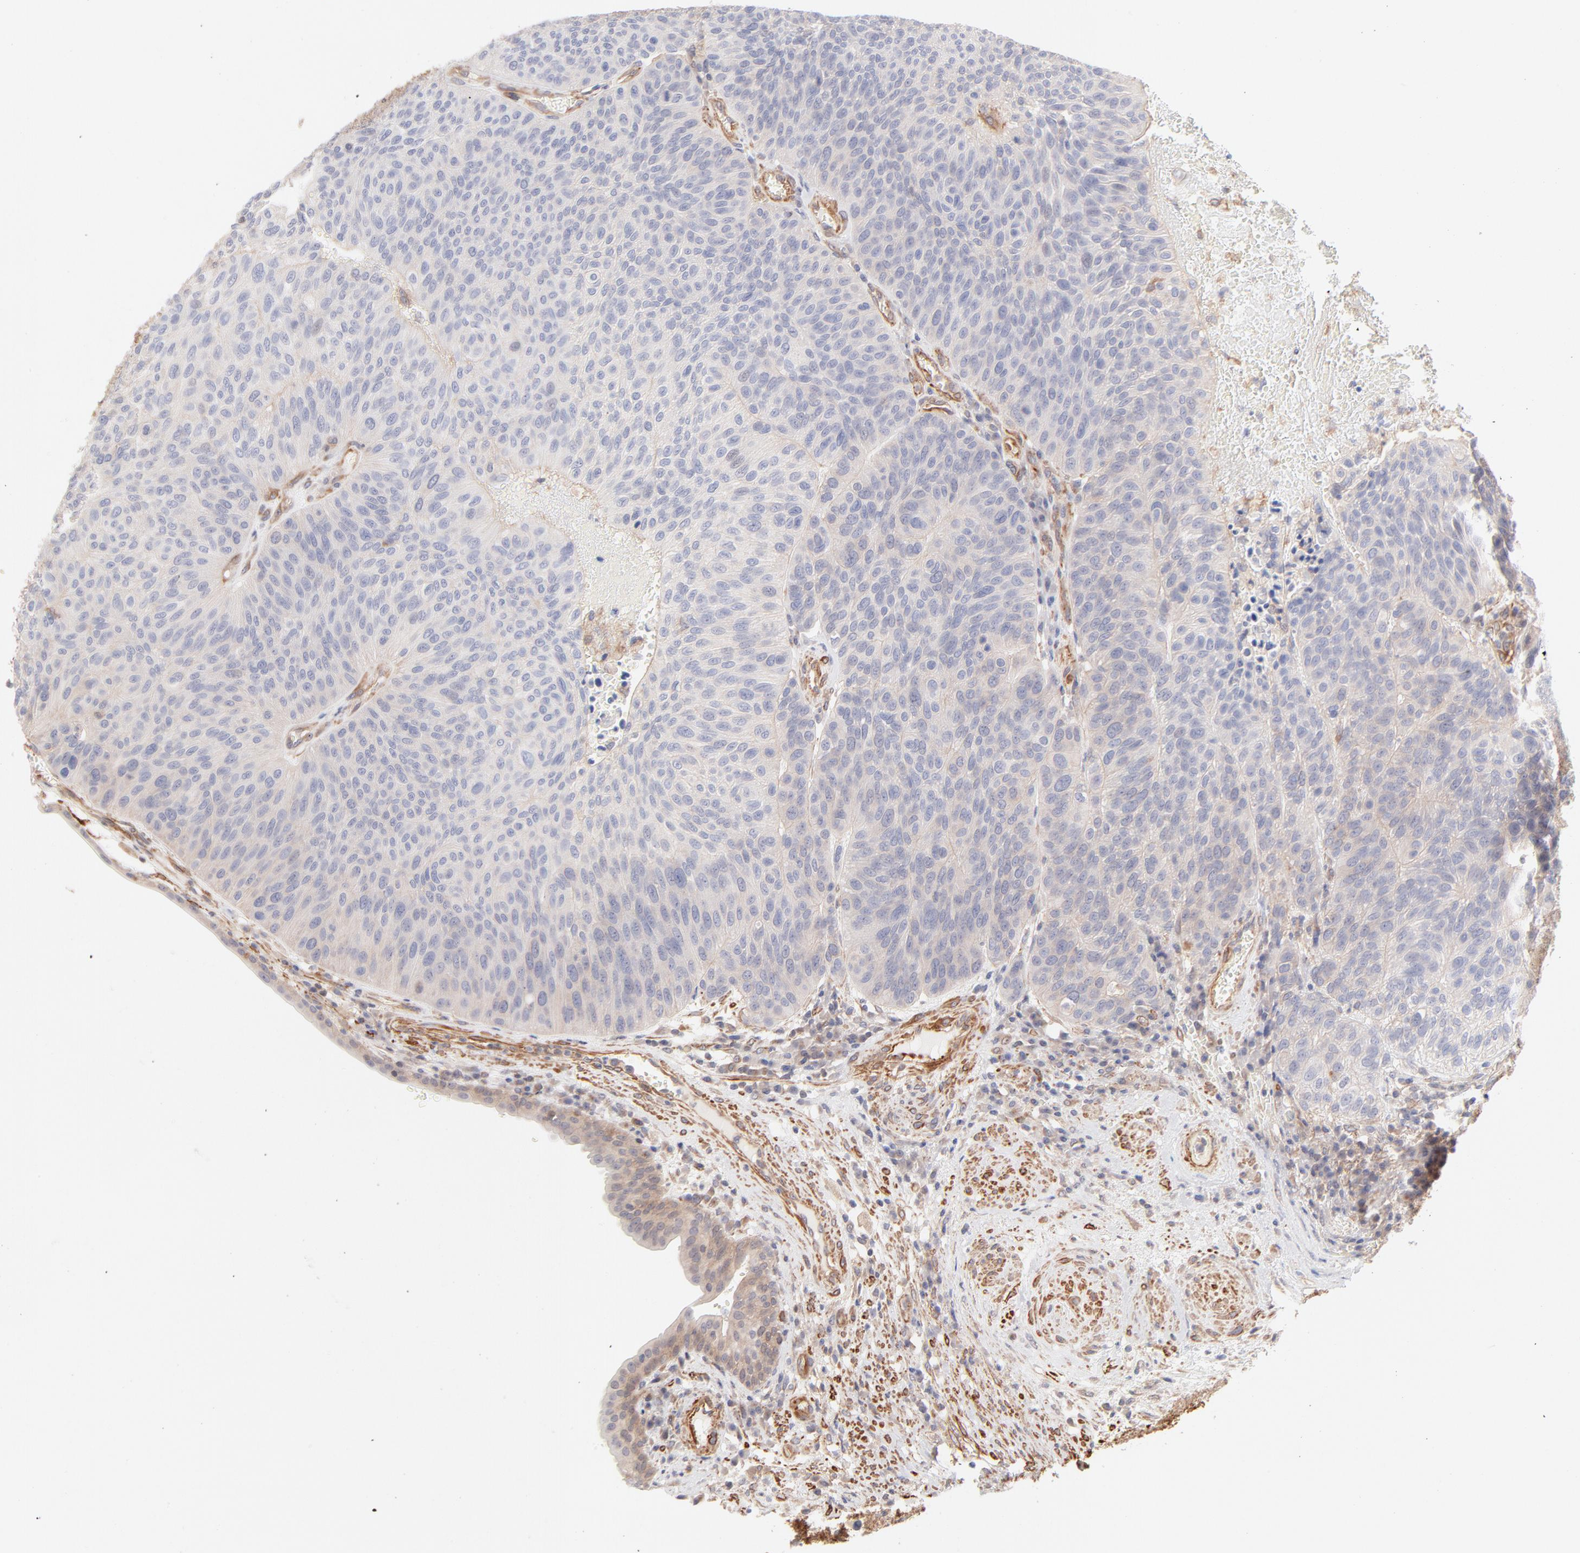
{"staining": {"intensity": "negative", "quantity": "none", "location": "none"}, "tissue": "urothelial cancer", "cell_type": "Tumor cells", "image_type": "cancer", "snomed": [{"axis": "morphology", "description": "Urothelial carcinoma, High grade"}, {"axis": "topography", "description": "Urinary bladder"}], "caption": "Tumor cells show no significant expression in urothelial cancer.", "gene": "LDLRAP1", "patient": {"sex": "male", "age": 66}}